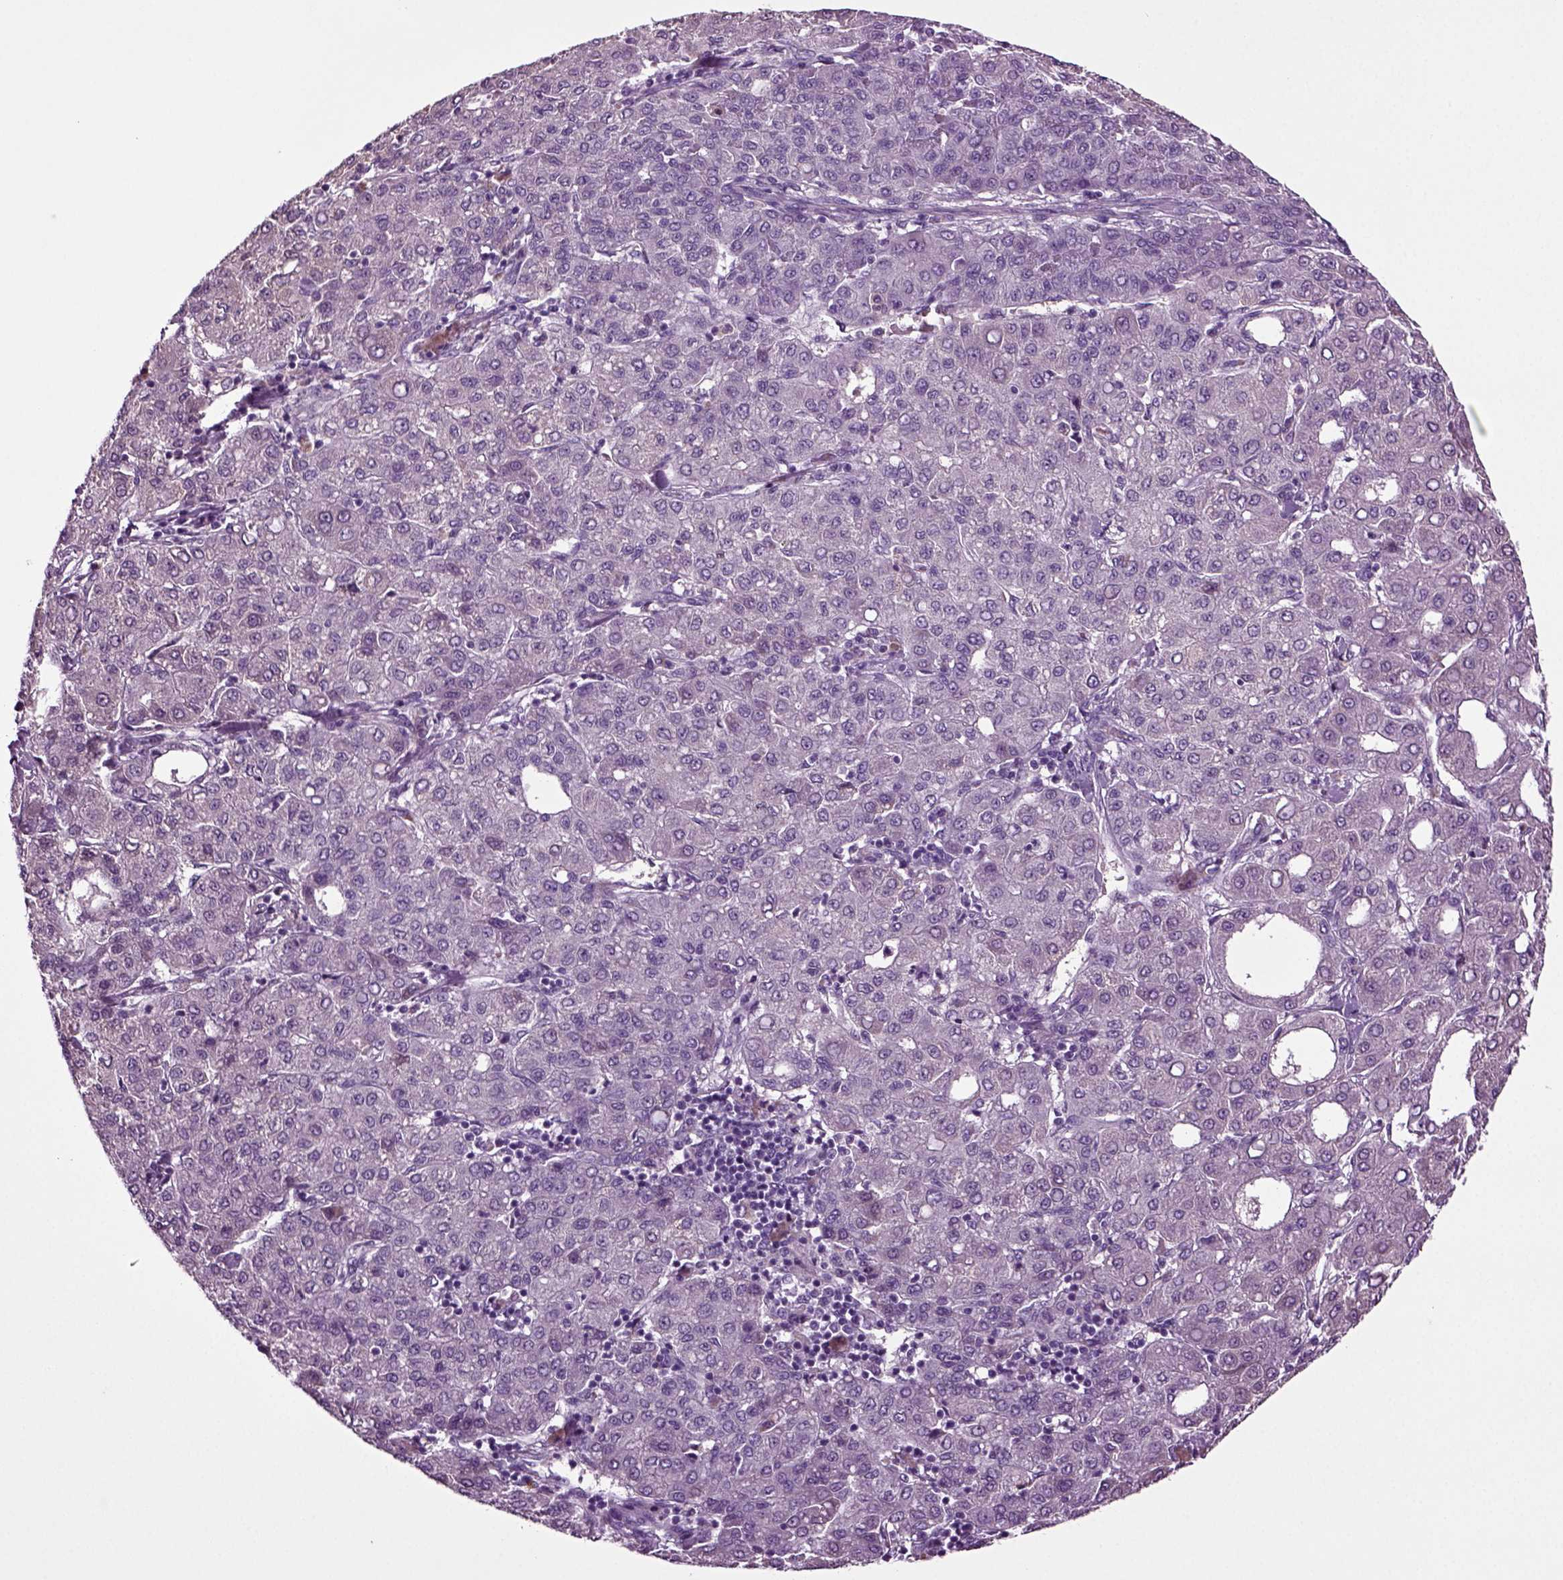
{"staining": {"intensity": "negative", "quantity": "none", "location": "none"}, "tissue": "liver cancer", "cell_type": "Tumor cells", "image_type": "cancer", "snomed": [{"axis": "morphology", "description": "Carcinoma, Hepatocellular, NOS"}, {"axis": "topography", "description": "Liver"}], "caption": "Liver cancer (hepatocellular carcinoma) was stained to show a protein in brown. There is no significant staining in tumor cells. The staining was performed using DAB (3,3'-diaminobenzidine) to visualize the protein expression in brown, while the nuclei were stained in blue with hematoxylin (Magnification: 20x).", "gene": "FGF11", "patient": {"sex": "male", "age": 65}}